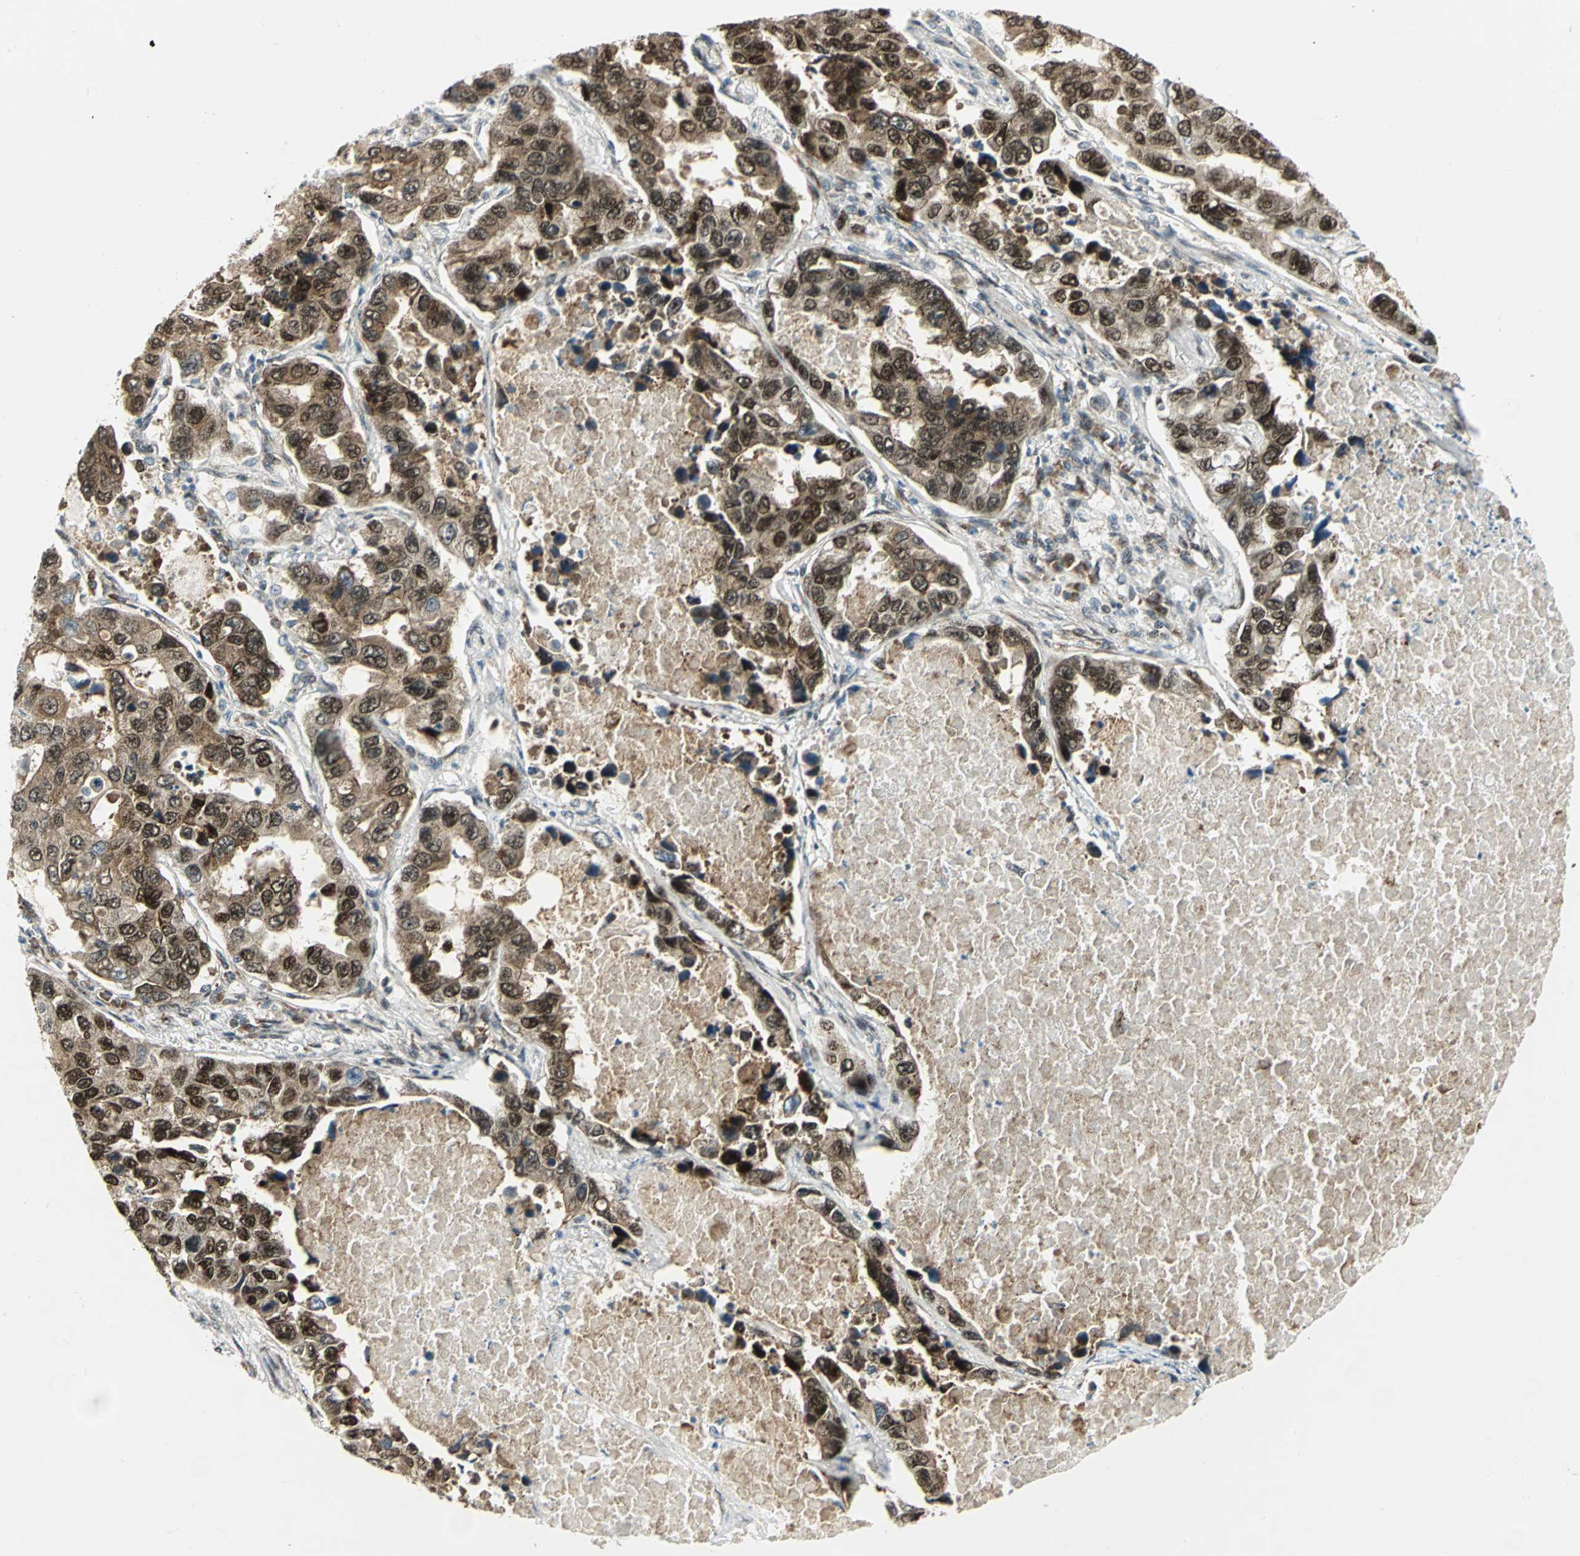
{"staining": {"intensity": "strong", "quantity": ">75%", "location": "cytoplasmic/membranous,nuclear"}, "tissue": "lung cancer", "cell_type": "Tumor cells", "image_type": "cancer", "snomed": [{"axis": "morphology", "description": "Adenocarcinoma, NOS"}, {"axis": "topography", "description": "Lung"}], "caption": "The photomicrograph exhibits a brown stain indicating the presence of a protein in the cytoplasmic/membranous and nuclear of tumor cells in adenocarcinoma (lung). (brown staining indicates protein expression, while blue staining denotes nuclei).", "gene": "ATP6V1A", "patient": {"sex": "male", "age": 64}}